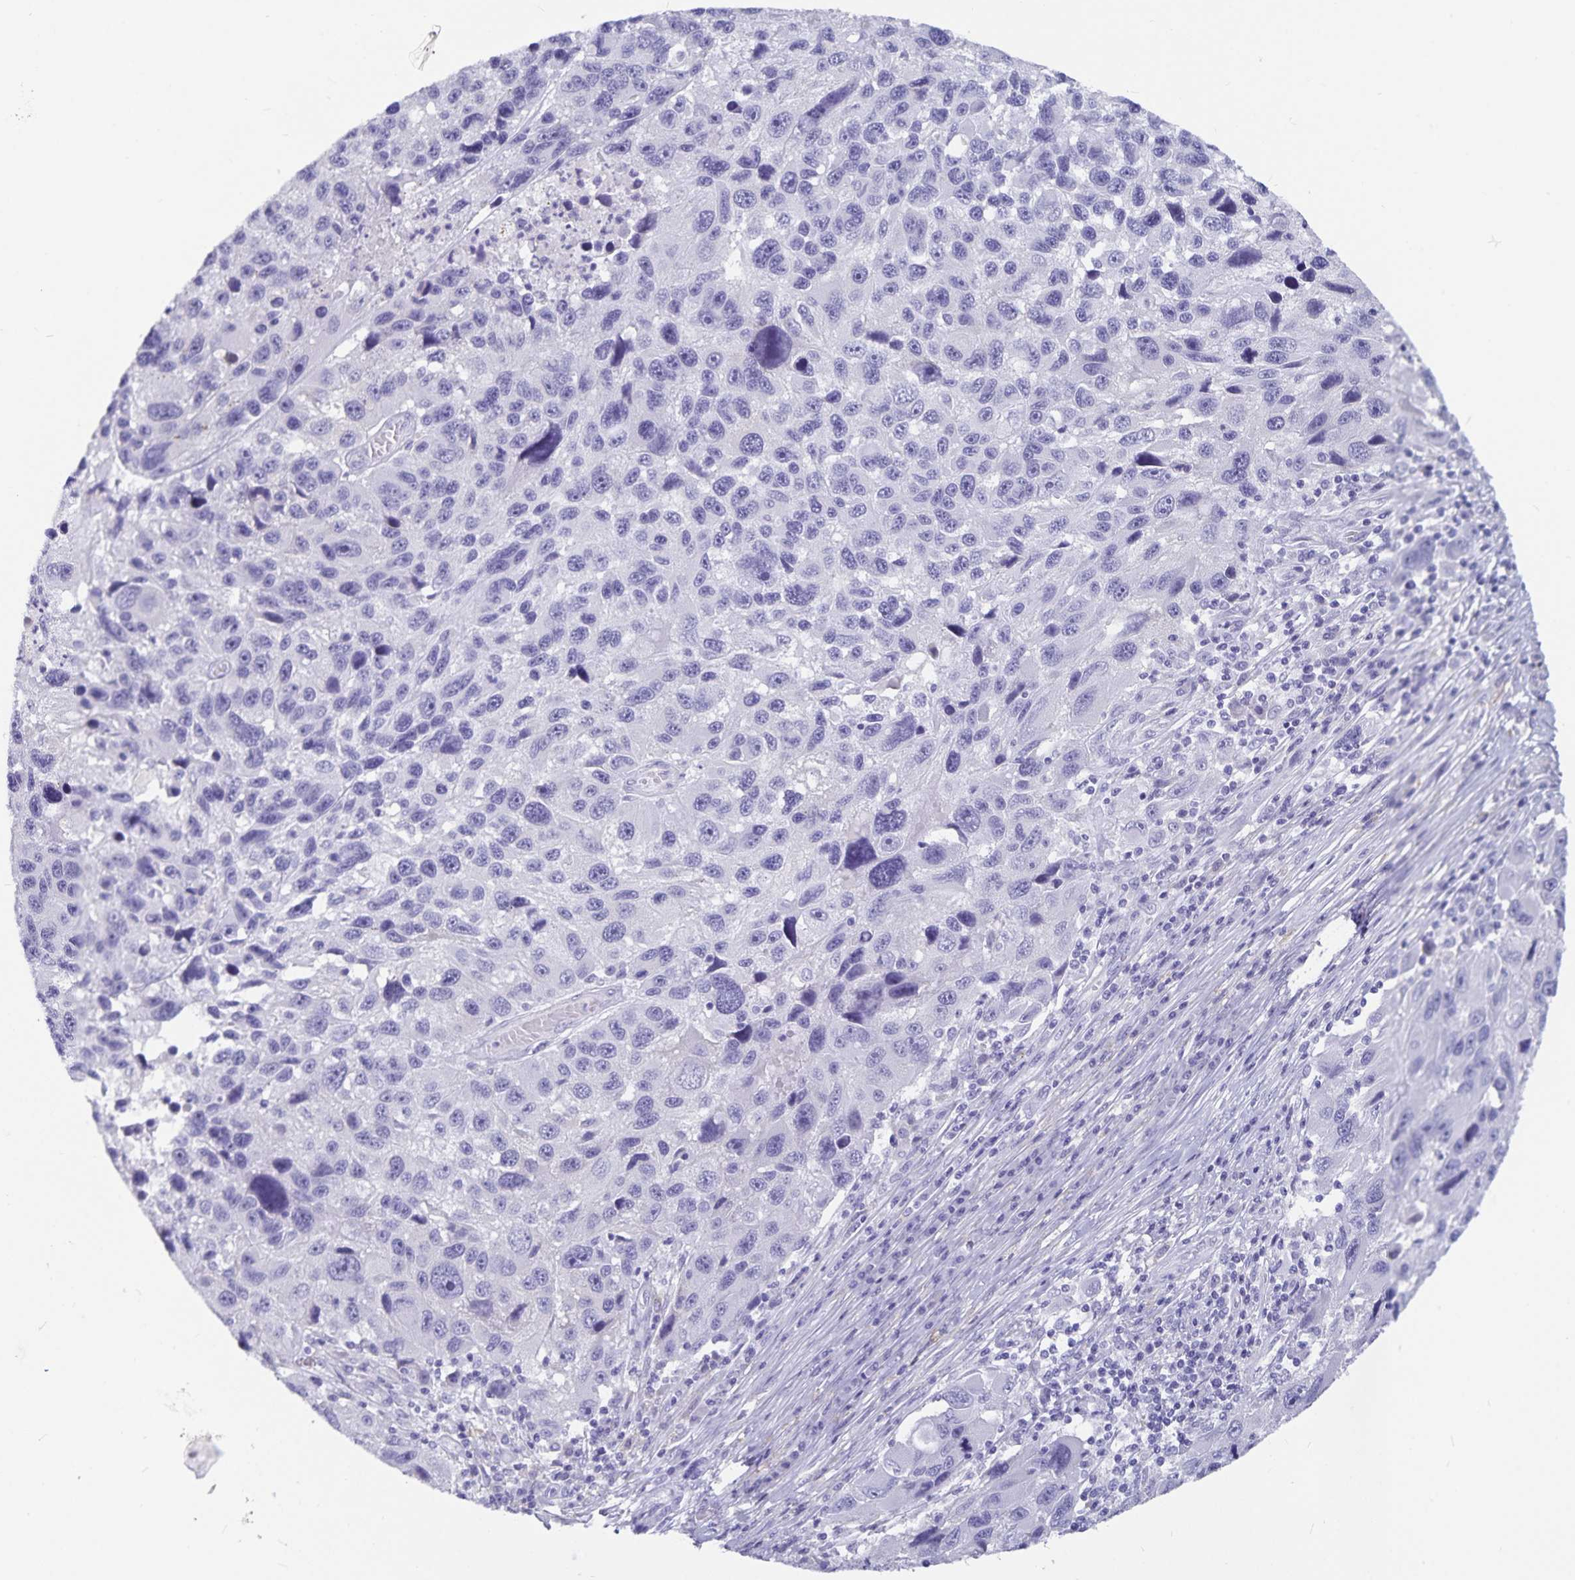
{"staining": {"intensity": "negative", "quantity": "none", "location": "none"}, "tissue": "melanoma", "cell_type": "Tumor cells", "image_type": "cancer", "snomed": [{"axis": "morphology", "description": "Malignant melanoma, NOS"}, {"axis": "topography", "description": "Skin"}], "caption": "The image demonstrates no staining of tumor cells in malignant melanoma. (DAB (3,3'-diaminobenzidine) immunohistochemistry (IHC), high magnification).", "gene": "PLAC1", "patient": {"sex": "male", "age": 53}}